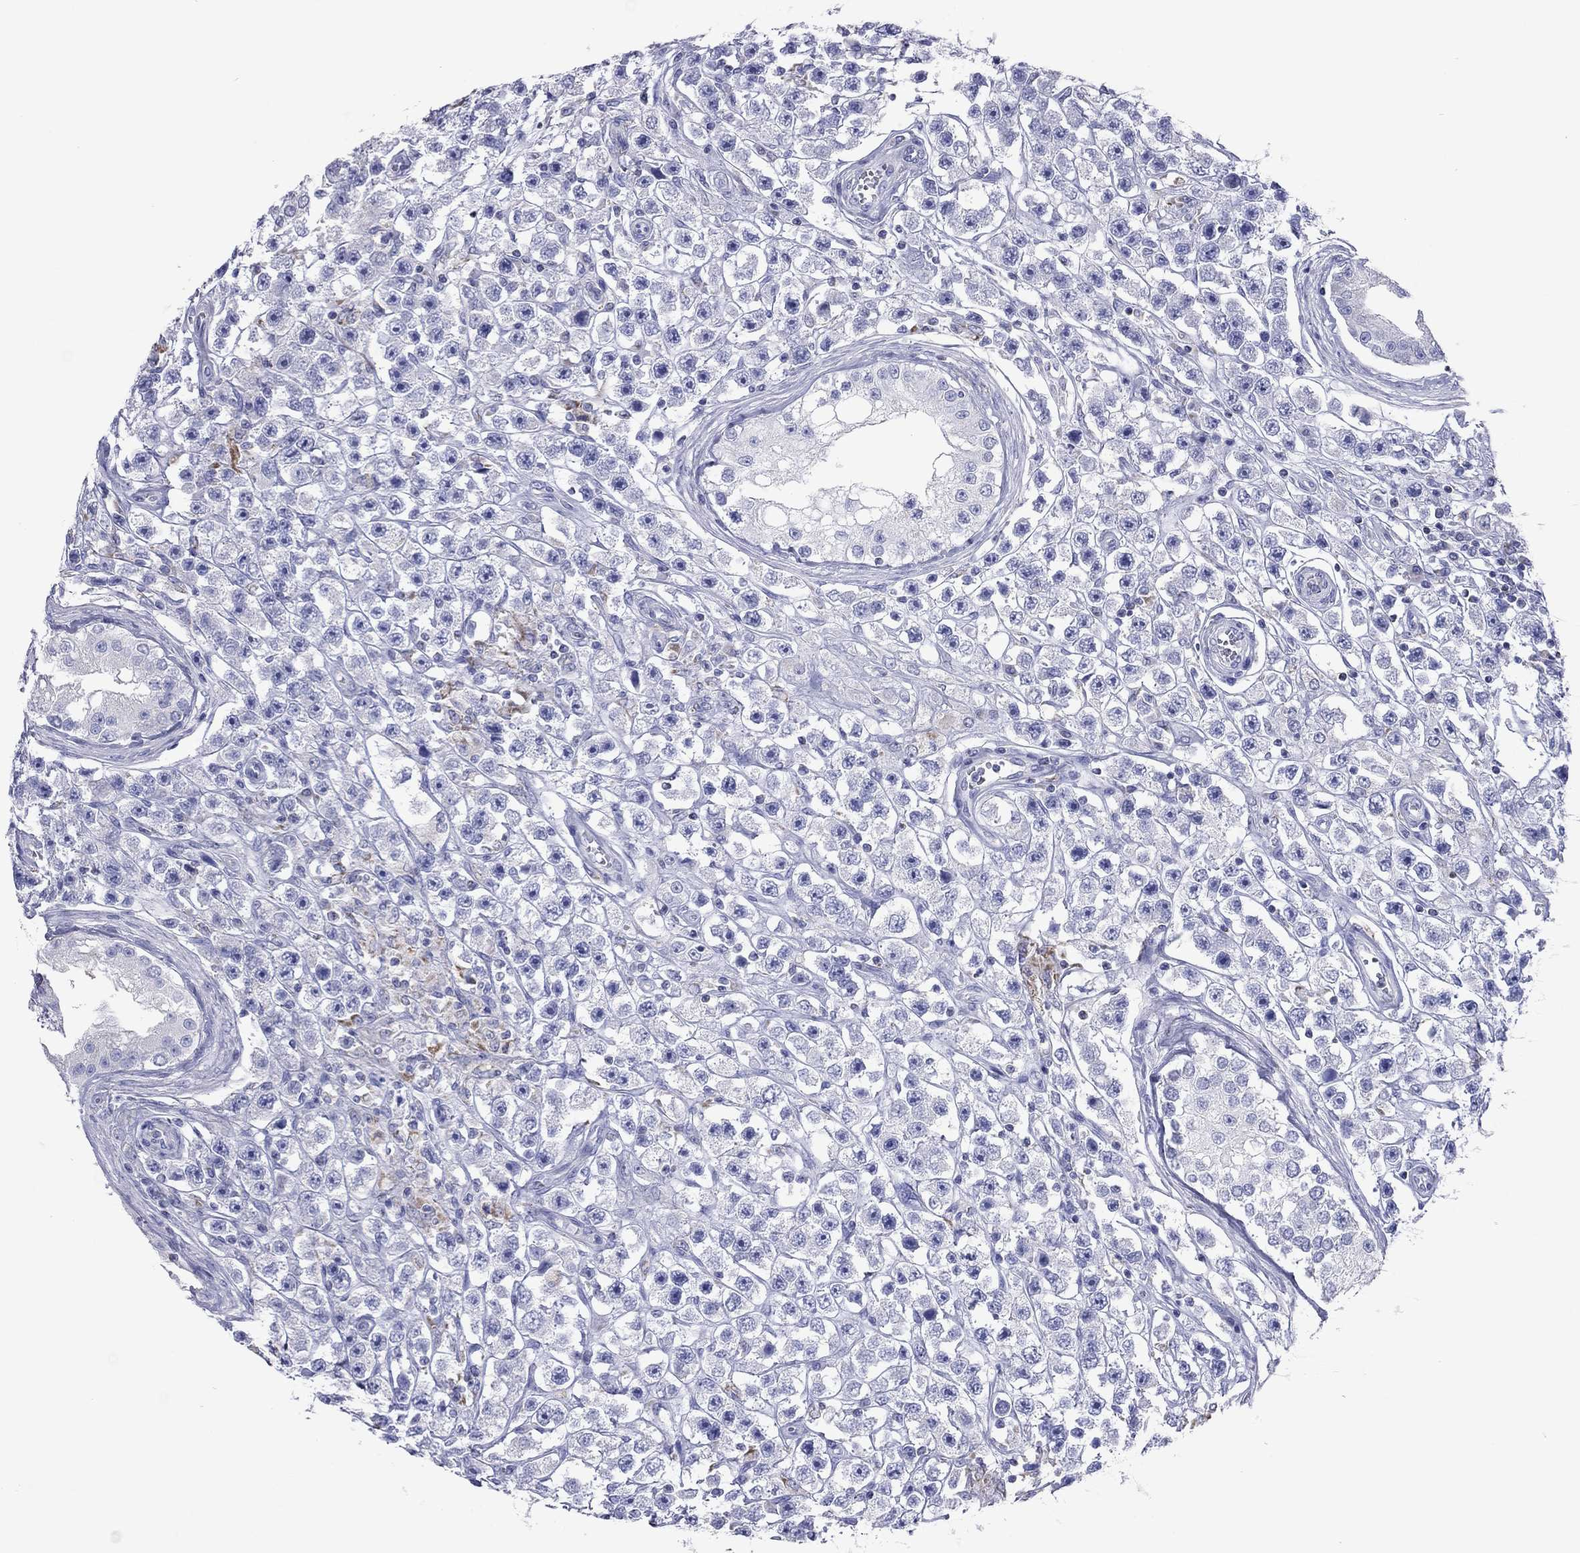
{"staining": {"intensity": "moderate", "quantity": "<25%", "location": "cytoplasmic/membranous"}, "tissue": "testis cancer", "cell_type": "Tumor cells", "image_type": "cancer", "snomed": [{"axis": "morphology", "description": "Seminoma, NOS"}, {"axis": "topography", "description": "Testis"}], "caption": "Moderate cytoplasmic/membranous staining is present in approximately <25% of tumor cells in testis cancer. (Brightfield microscopy of DAB IHC at high magnification).", "gene": "VSIG10", "patient": {"sex": "male", "age": 45}}